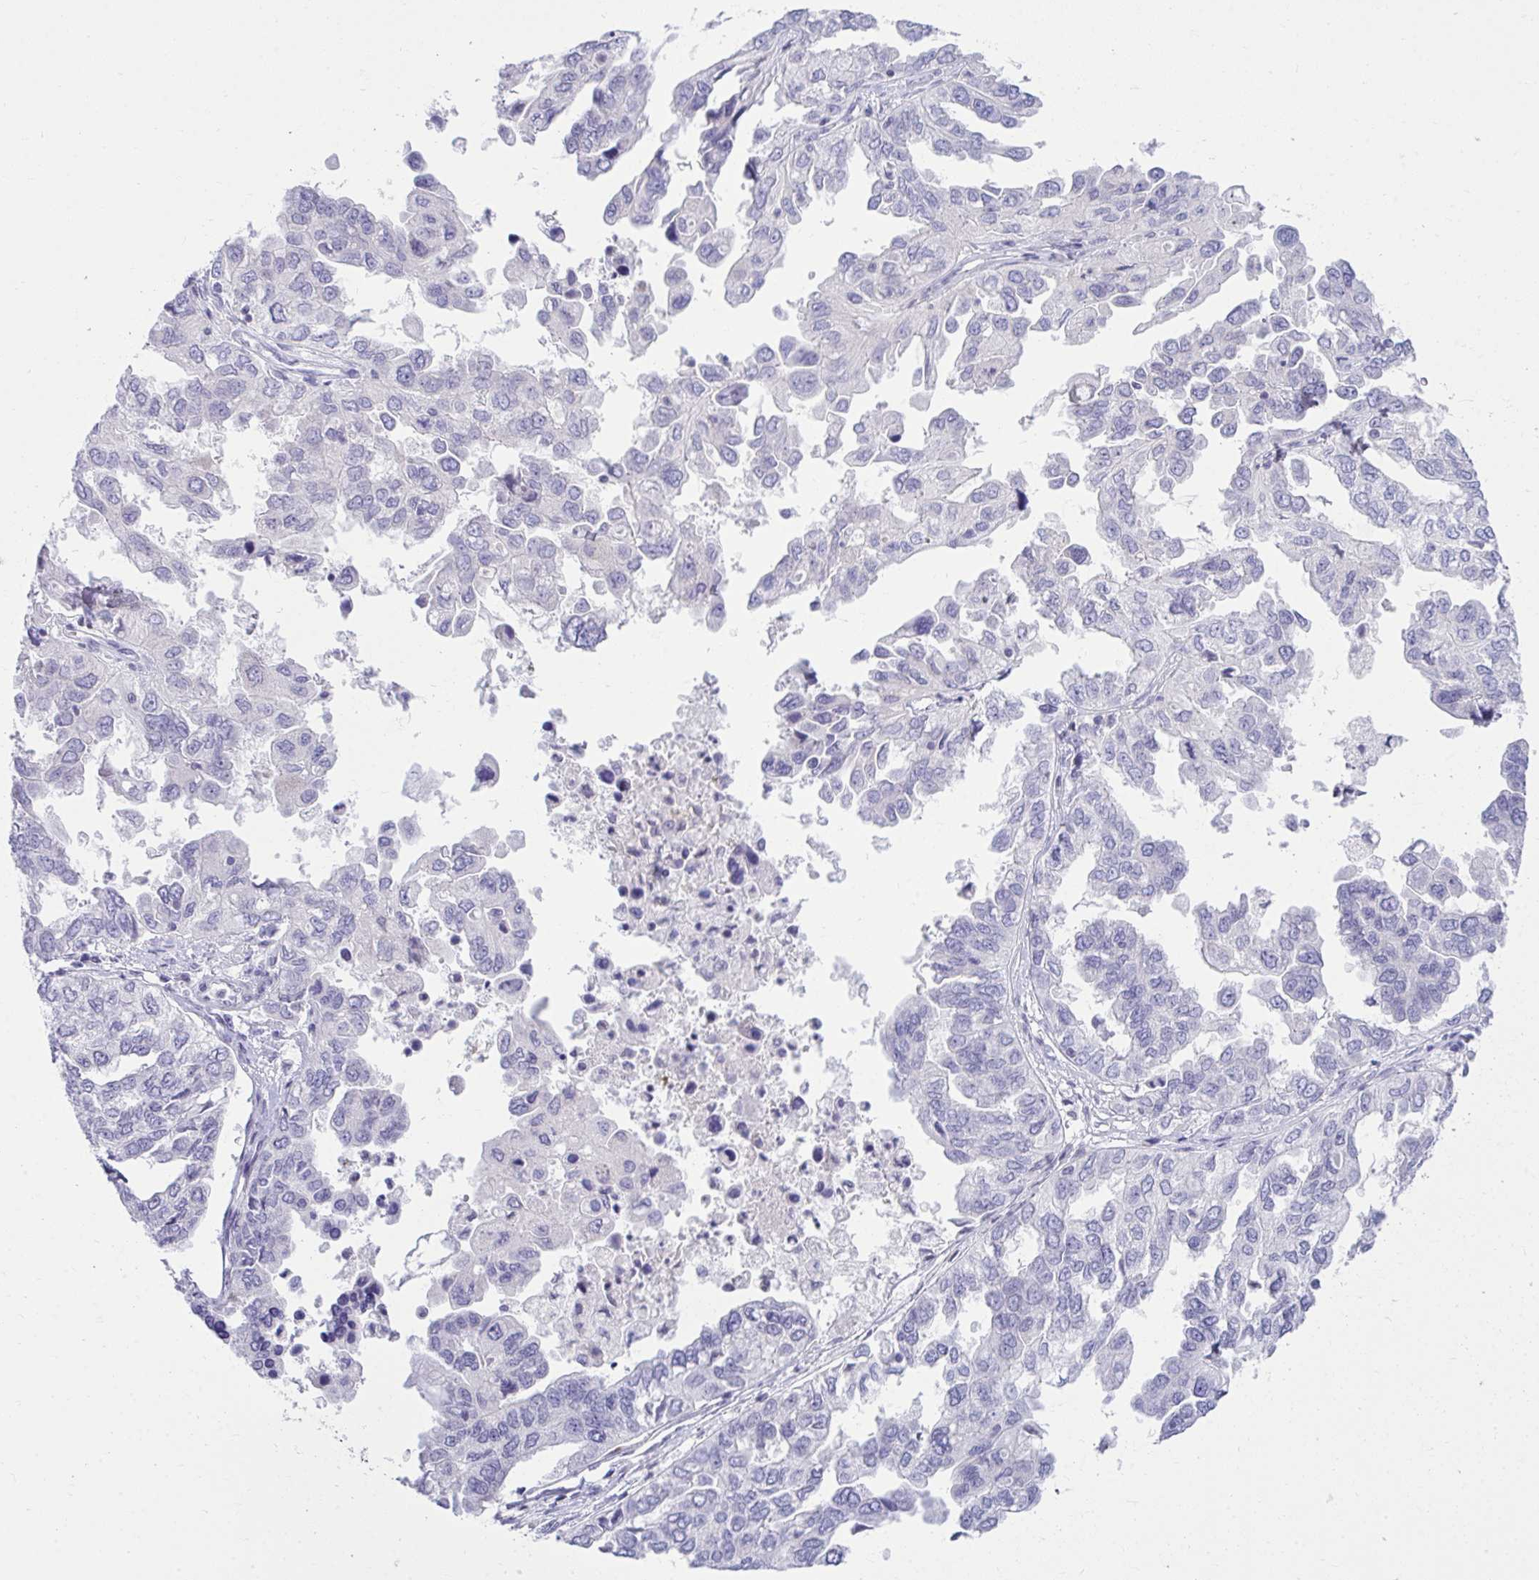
{"staining": {"intensity": "negative", "quantity": "none", "location": "none"}, "tissue": "ovarian cancer", "cell_type": "Tumor cells", "image_type": "cancer", "snomed": [{"axis": "morphology", "description": "Cystadenocarcinoma, serous, NOS"}, {"axis": "topography", "description": "Ovary"}], "caption": "This is an immunohistochemistry (IHC) image of human ovarian cancer (serous cystadenocarcinoma). There is no staining in tumor cells.", "gene": "OR7A5", "patient": {"sex": "female", "age": 53}}